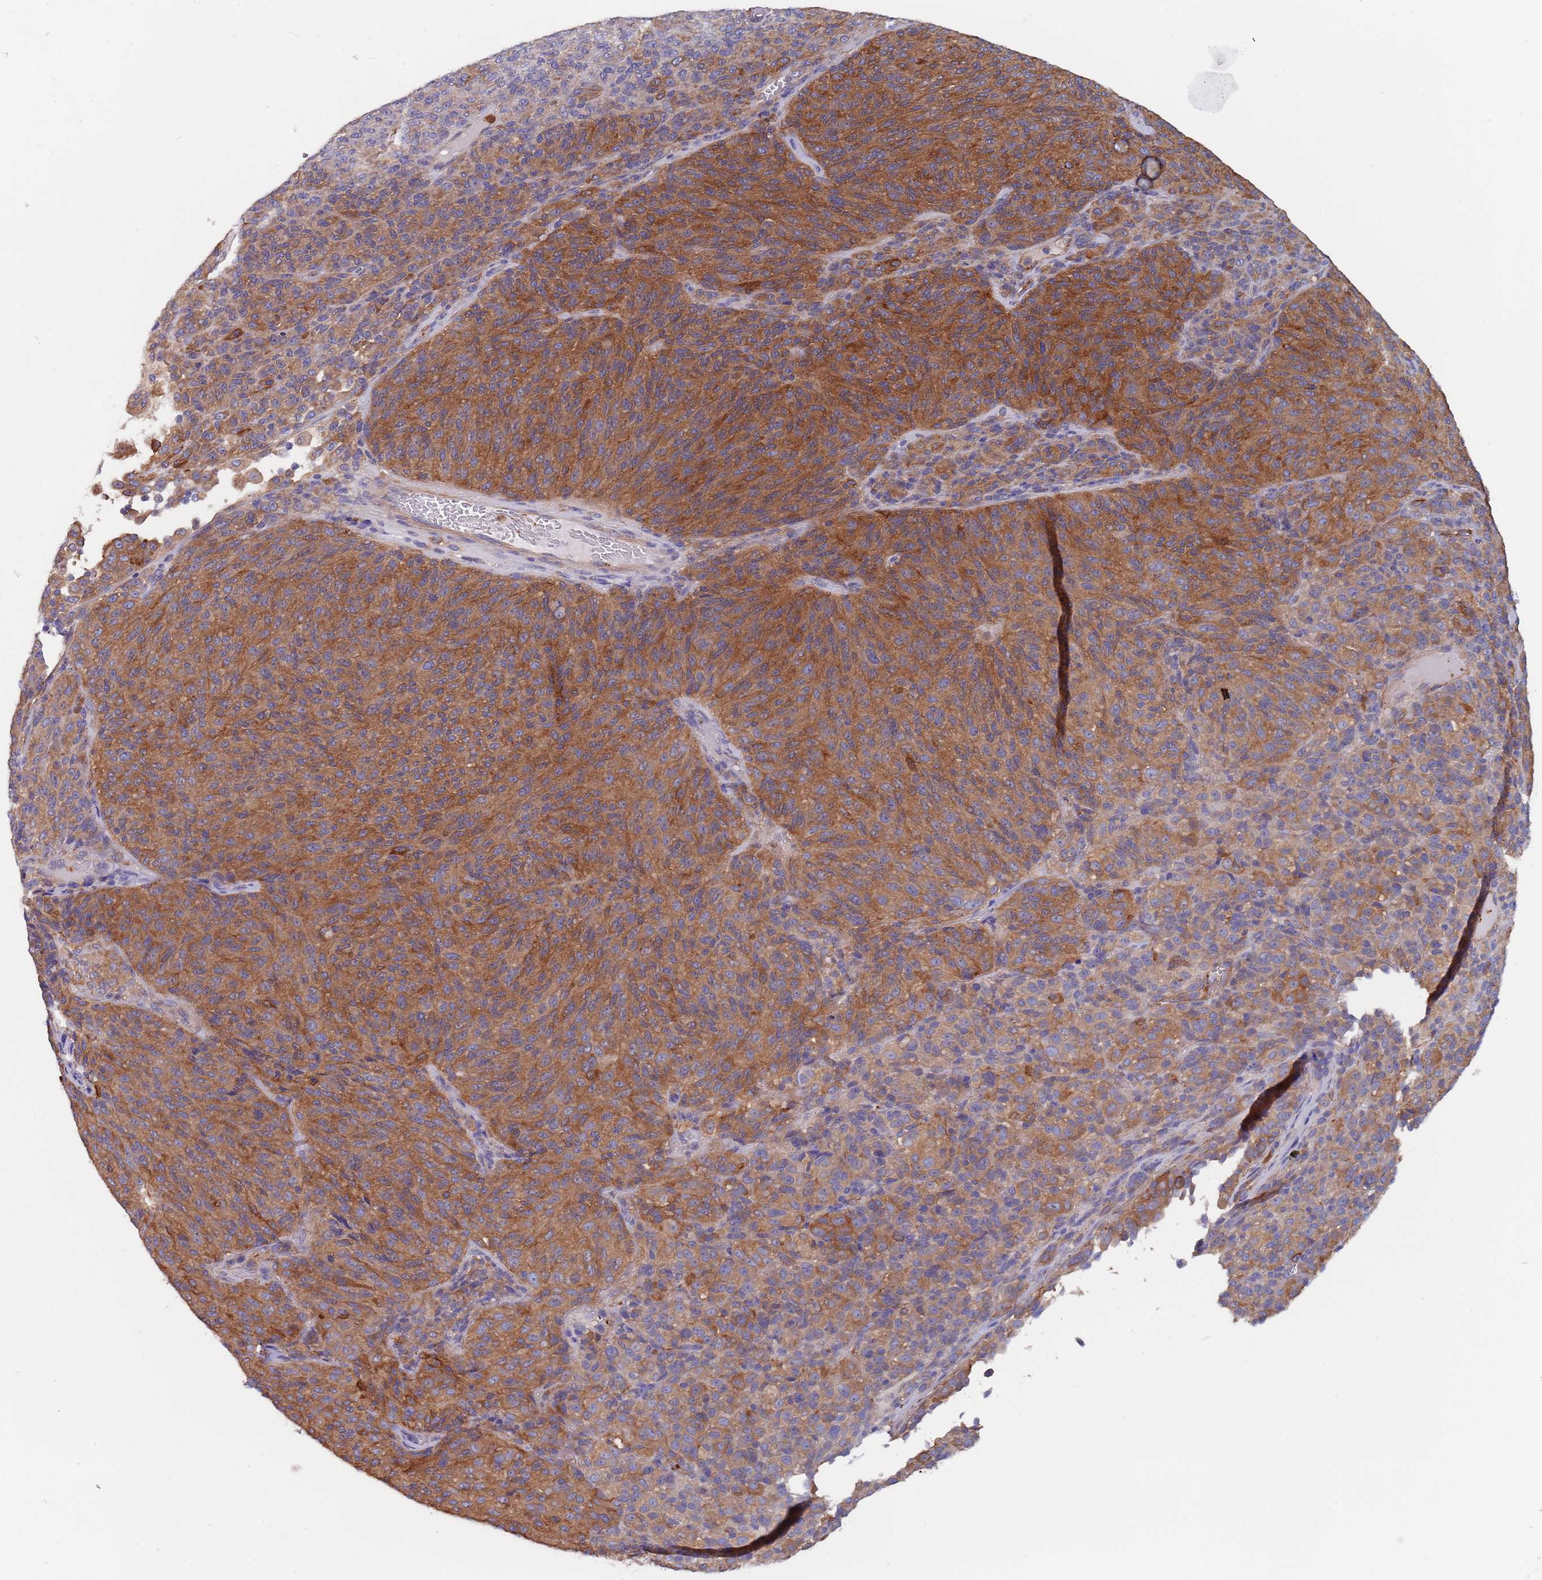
{"staining": {"intensity": "strong", "quantity": "25%-75%", "location": "cytoplasmic/membranous"}, "tissue": "melanoma", "cell_type": "Tumor cells", "image_type": "cancer", "snomed": [{"axis": "morphology", "description": "Malignant melanoma, Metastatic site"}, {"axis": "topography", "description": "Brain"}], "caption": "Brown immunohistochemical staining in human malignant melanoma (metastatic site) shows strong cytoplasmic/membranous positivity in approximately 25%-75% of tumor cells.", "gene": "DCUN1D3", "patient": {"sex": "female", "age": 56}}